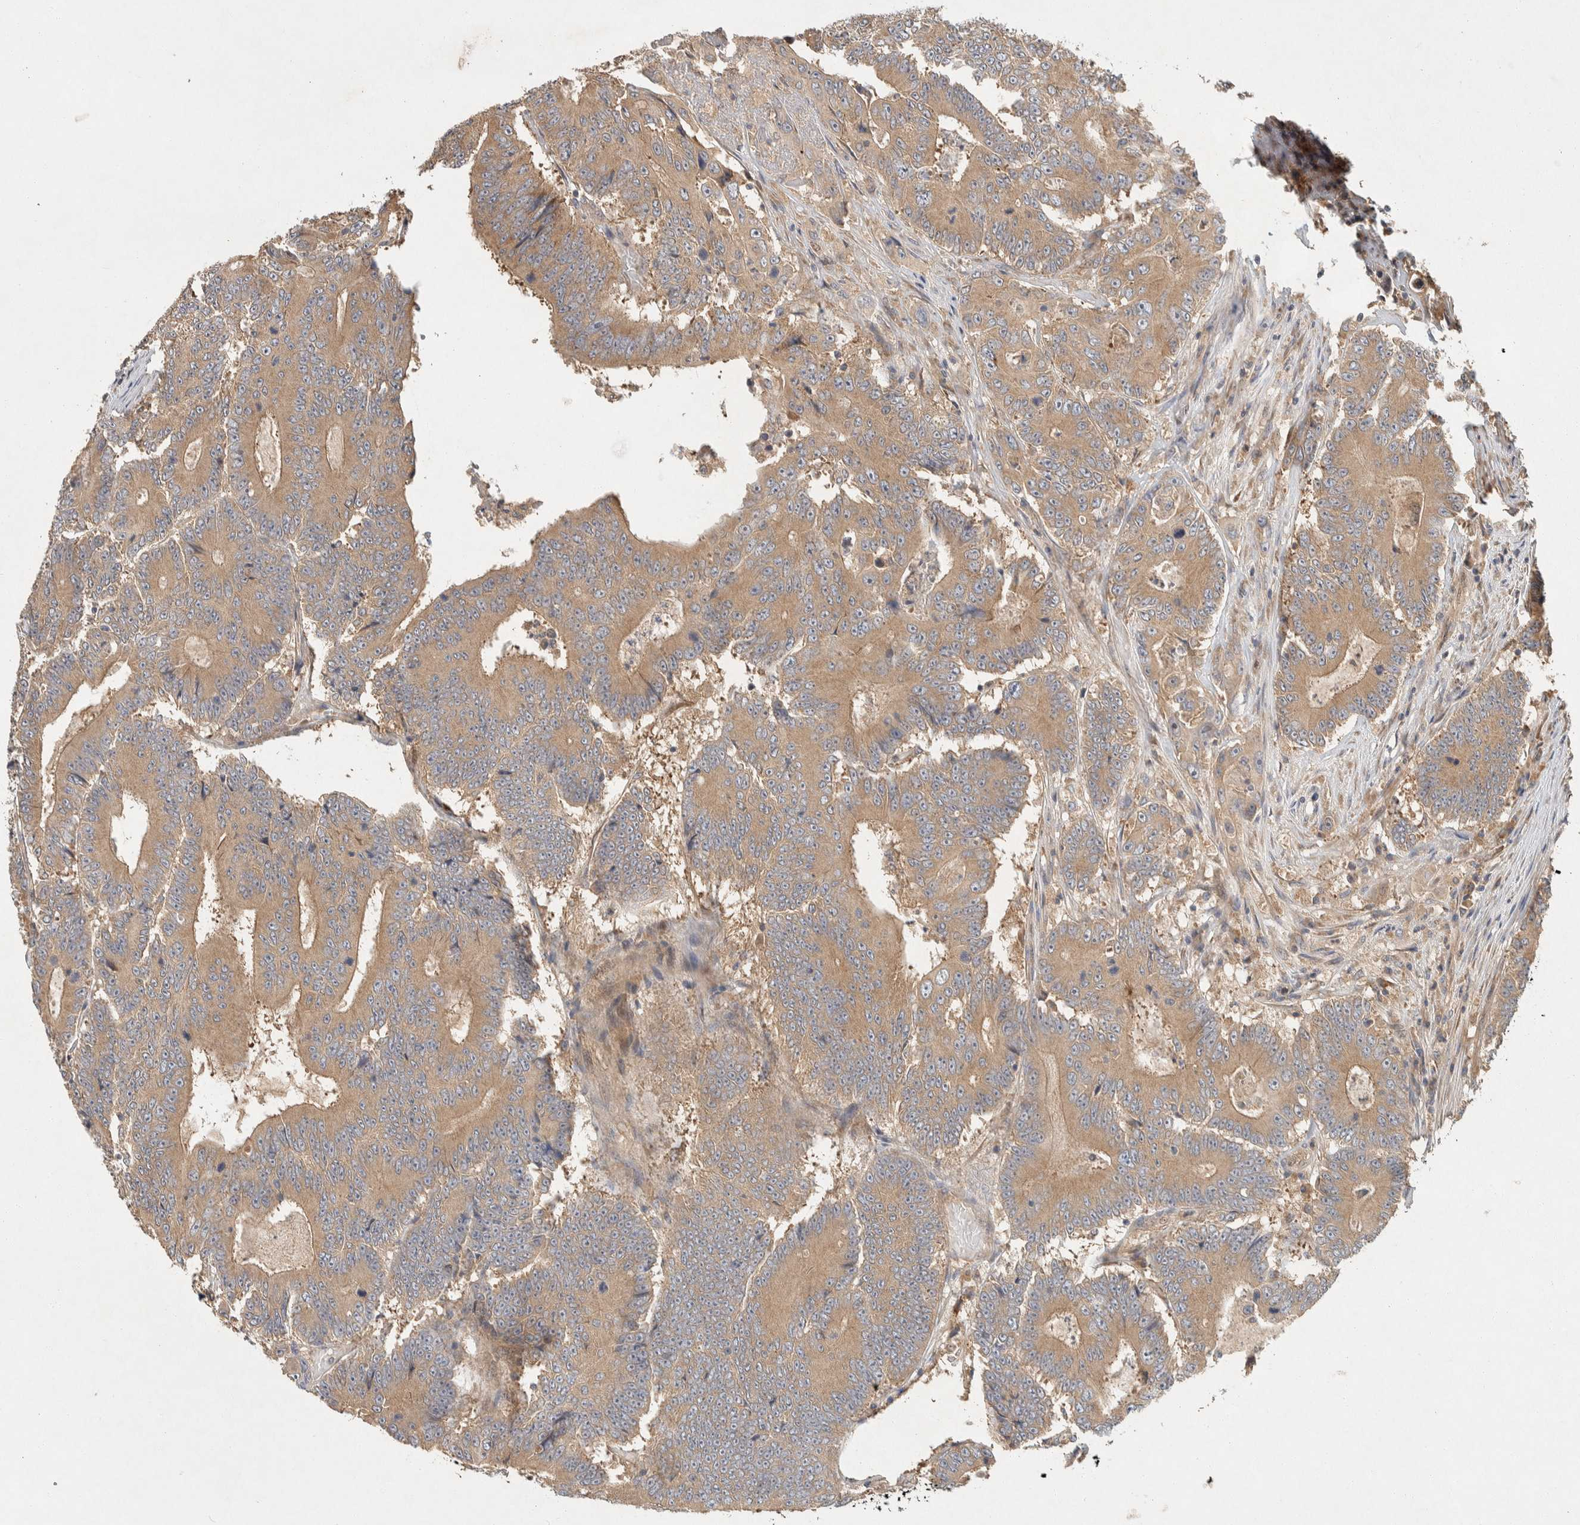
{"staining": {"intensity": "moderate", "quantity": ">75%", "location": "cytoplasmic/membranous"}, "tissue": "colorectal cancer", "cell_type": "Tumor cells", "image_type": "cancer", "snomed": [{"axis": "morphology", "description": "Adenocarcinoma, NOS"}, {"axis": "topography", "description": "Colon"}], "caption": "This histopathology image exhibits IHC staining of human colorectal cancer (adenocarcinoma), with medium moderate cytoplasmic/membranous expression in about >75% of tumor cells.", "gene": "PXK", "patient": {"sex": "male", "age": 83}}